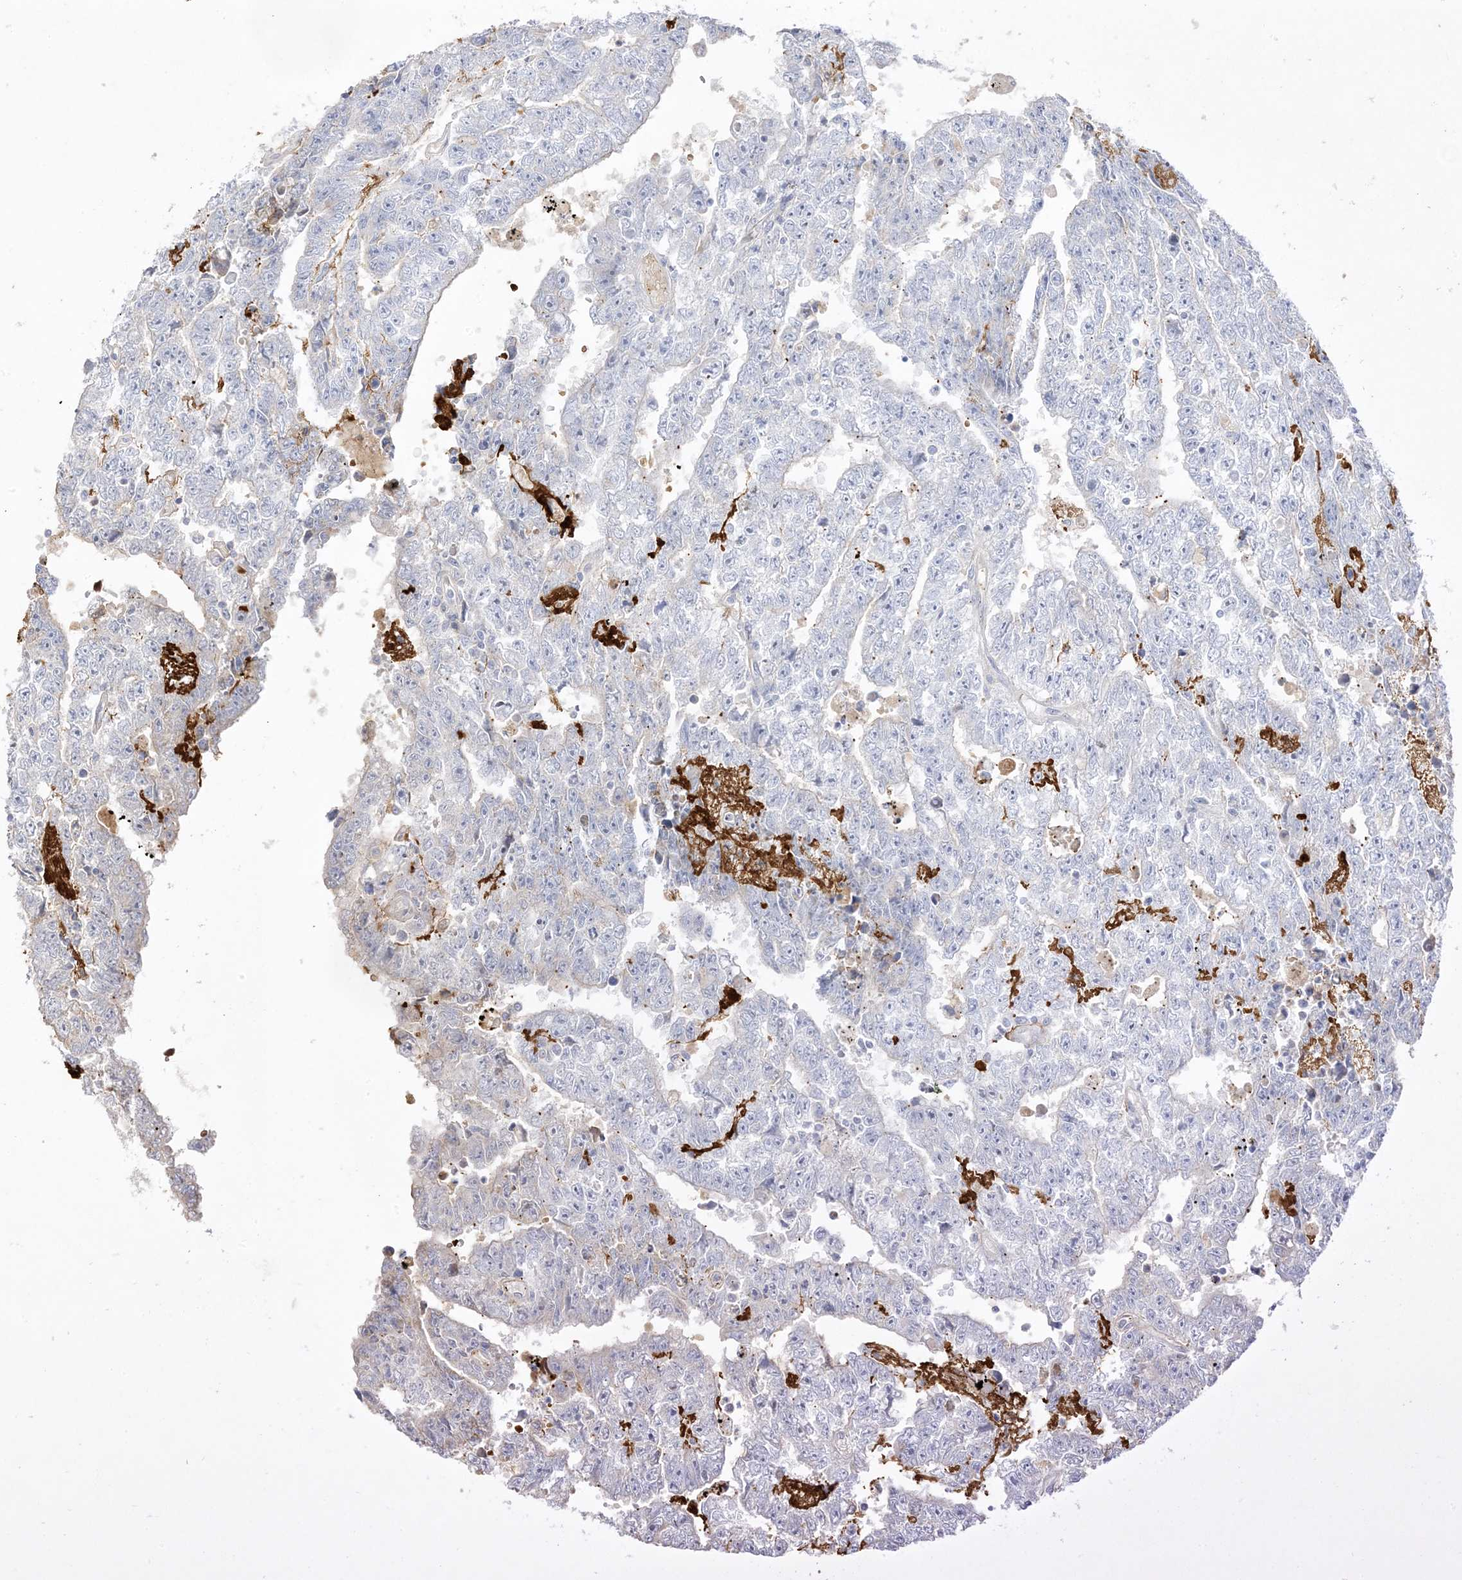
{"staining": {"intensity": "negative", "quantity": "none", "location": "none"}, "tissue": "testis cancer", "cell_type": "Tumor cells", "image_type": "cancer", "snomed": [{"axis": "morphology", "description": "Carcinoma, Embryonal, NOS"}, {"axis": "topography", "description": "Testis"}], "caption": "Immunohistochemical staining of human testis cancer (embryonal carcinoma) exhibits no significant staining in tumor cells. Nuclei are stained in blue.", "gene": "TRANK1", "patient": {"sex": "male", "age": 25}}